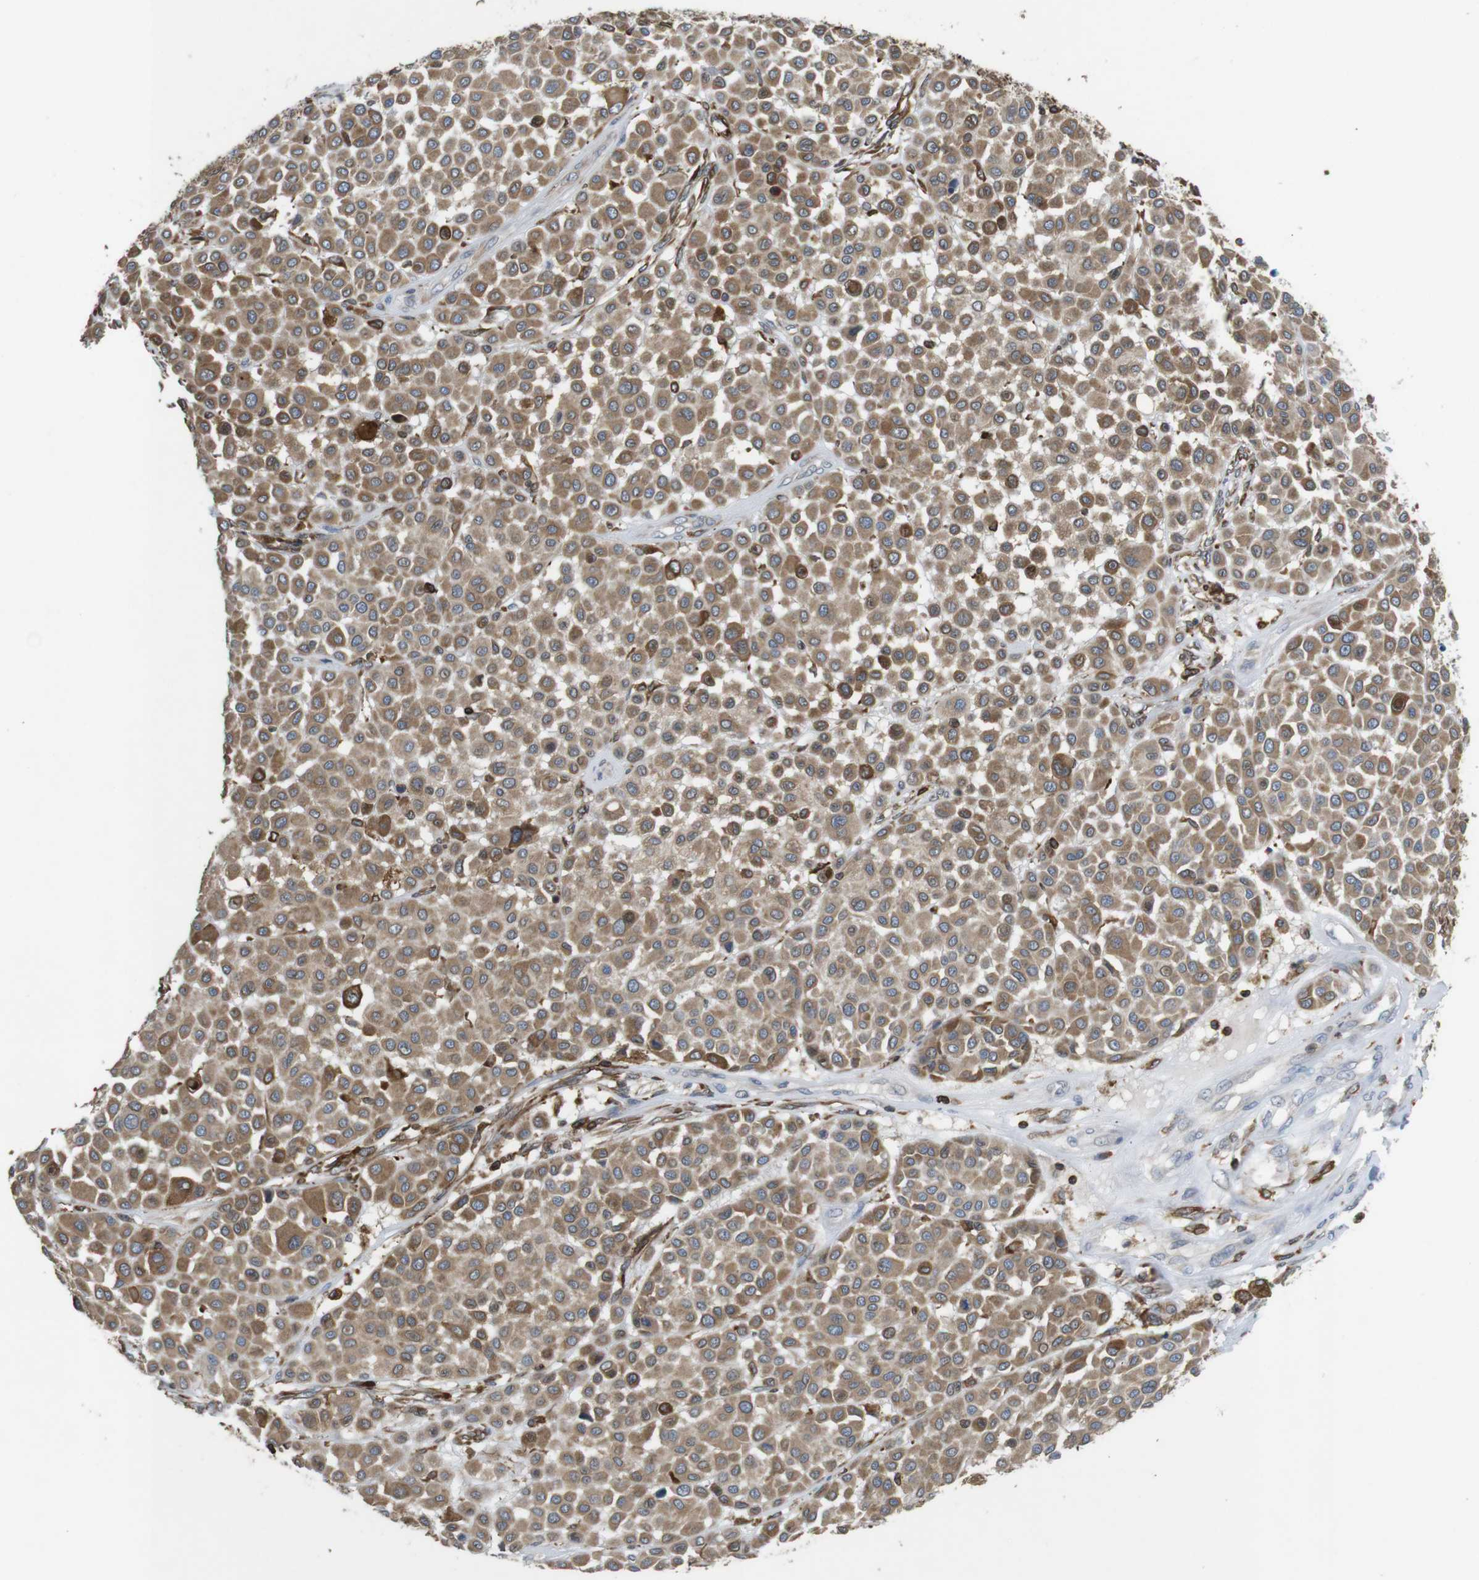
{"staining": {"intensity": "weak", "quantity": ">75%", "location": "cytoplasmic/membranous"}, "tissue": "melanoma", "cell_type": "Tumor cells", "image_type": "cancer", "snomed": [{"axis": "morphology", "description": "Malignant melanoma, Metastatic site"}, {"axis": "topography", "description": "Soft tissue"}], "caption": "Malignant melanoma (metastatic site) stained for a protein reveals weak cytoplasmic/membranous positivity in tumor cells.", "gene": "ARL6IP5", "patient": {"sex": "male", "age": 41}}